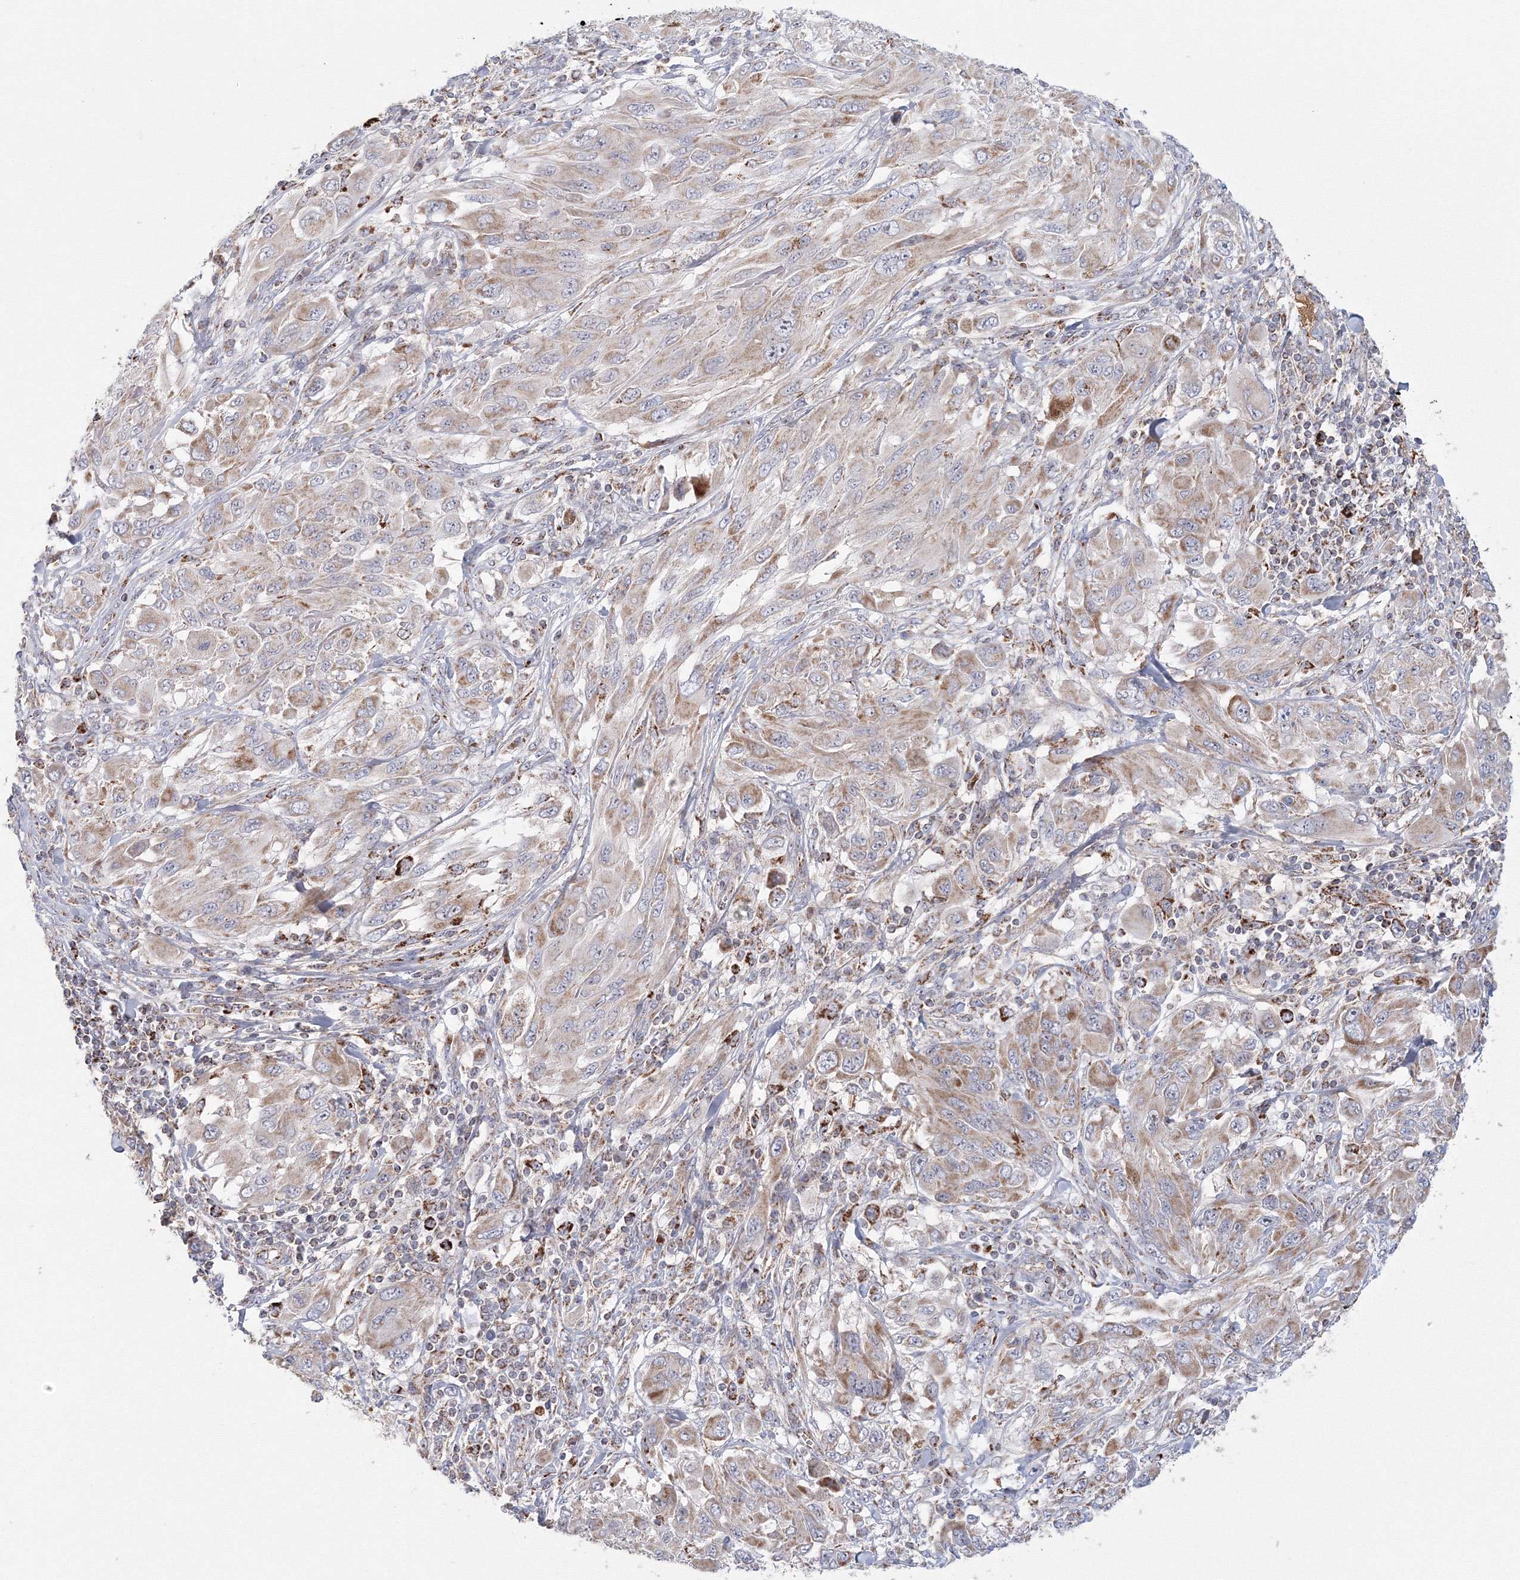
{"staining": {"intensity": "moderate", "quantity": "<25%", "location": "cytoplasmic/membranous"}, "tissue": "melanoma", "cell_type": "Tumor cells", "image_type": "cancer", "snomed": [{"axis": "morphology", "description": "Malignant melanoma, NOS"}, {"axis": "topography", "description": "Skin"}], "caption": "Human malignant melanoma stained with a brown dye demonstrates moderate cytoplasmic/membranous positive expression in about <25% of tumor cells.", "gene": "GRPEL1", "patient": {"sex": "female", "age": 91}}